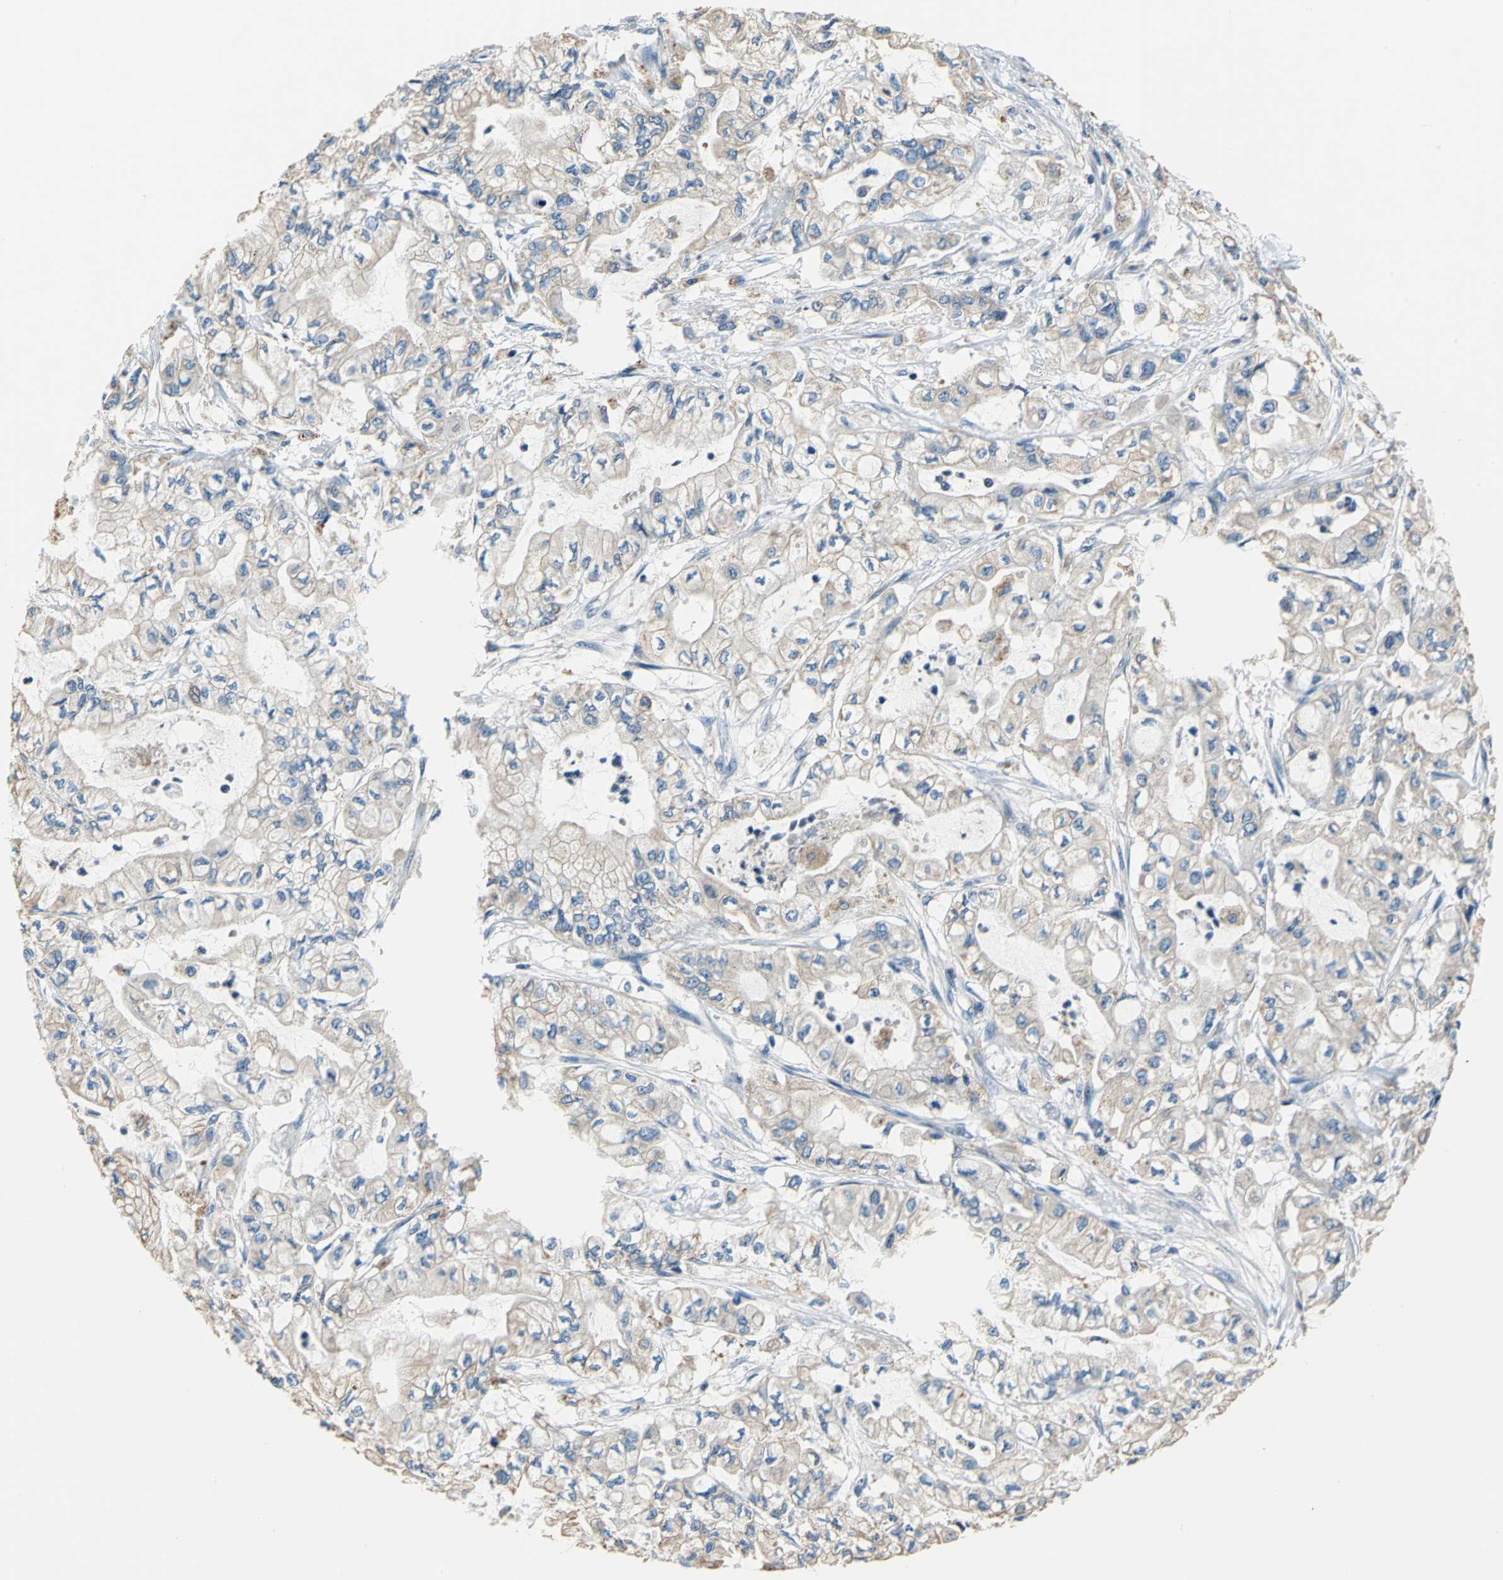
{"staining": {"intensity": "weak", "quantity": ">75%", "location": "cytoplasmic/membranous"}, "tissue": "pancreatic cancer", "cell_type": "Tumor cells", "image_type": "cancer", "snomed": [{"axis": "morphology", "description": "Adenocarcinoma, NOS"}, {"axis": "topography", "description": "Pancreas"}], "caption": "Adenocarcinoma (pancreatic) stained with IHC exhibits weak cytoplasmic/membranous expression in approximately >75% of tumor cells.", "gene": "RASD2", "patient": {"sex": "male", "age": 79}}